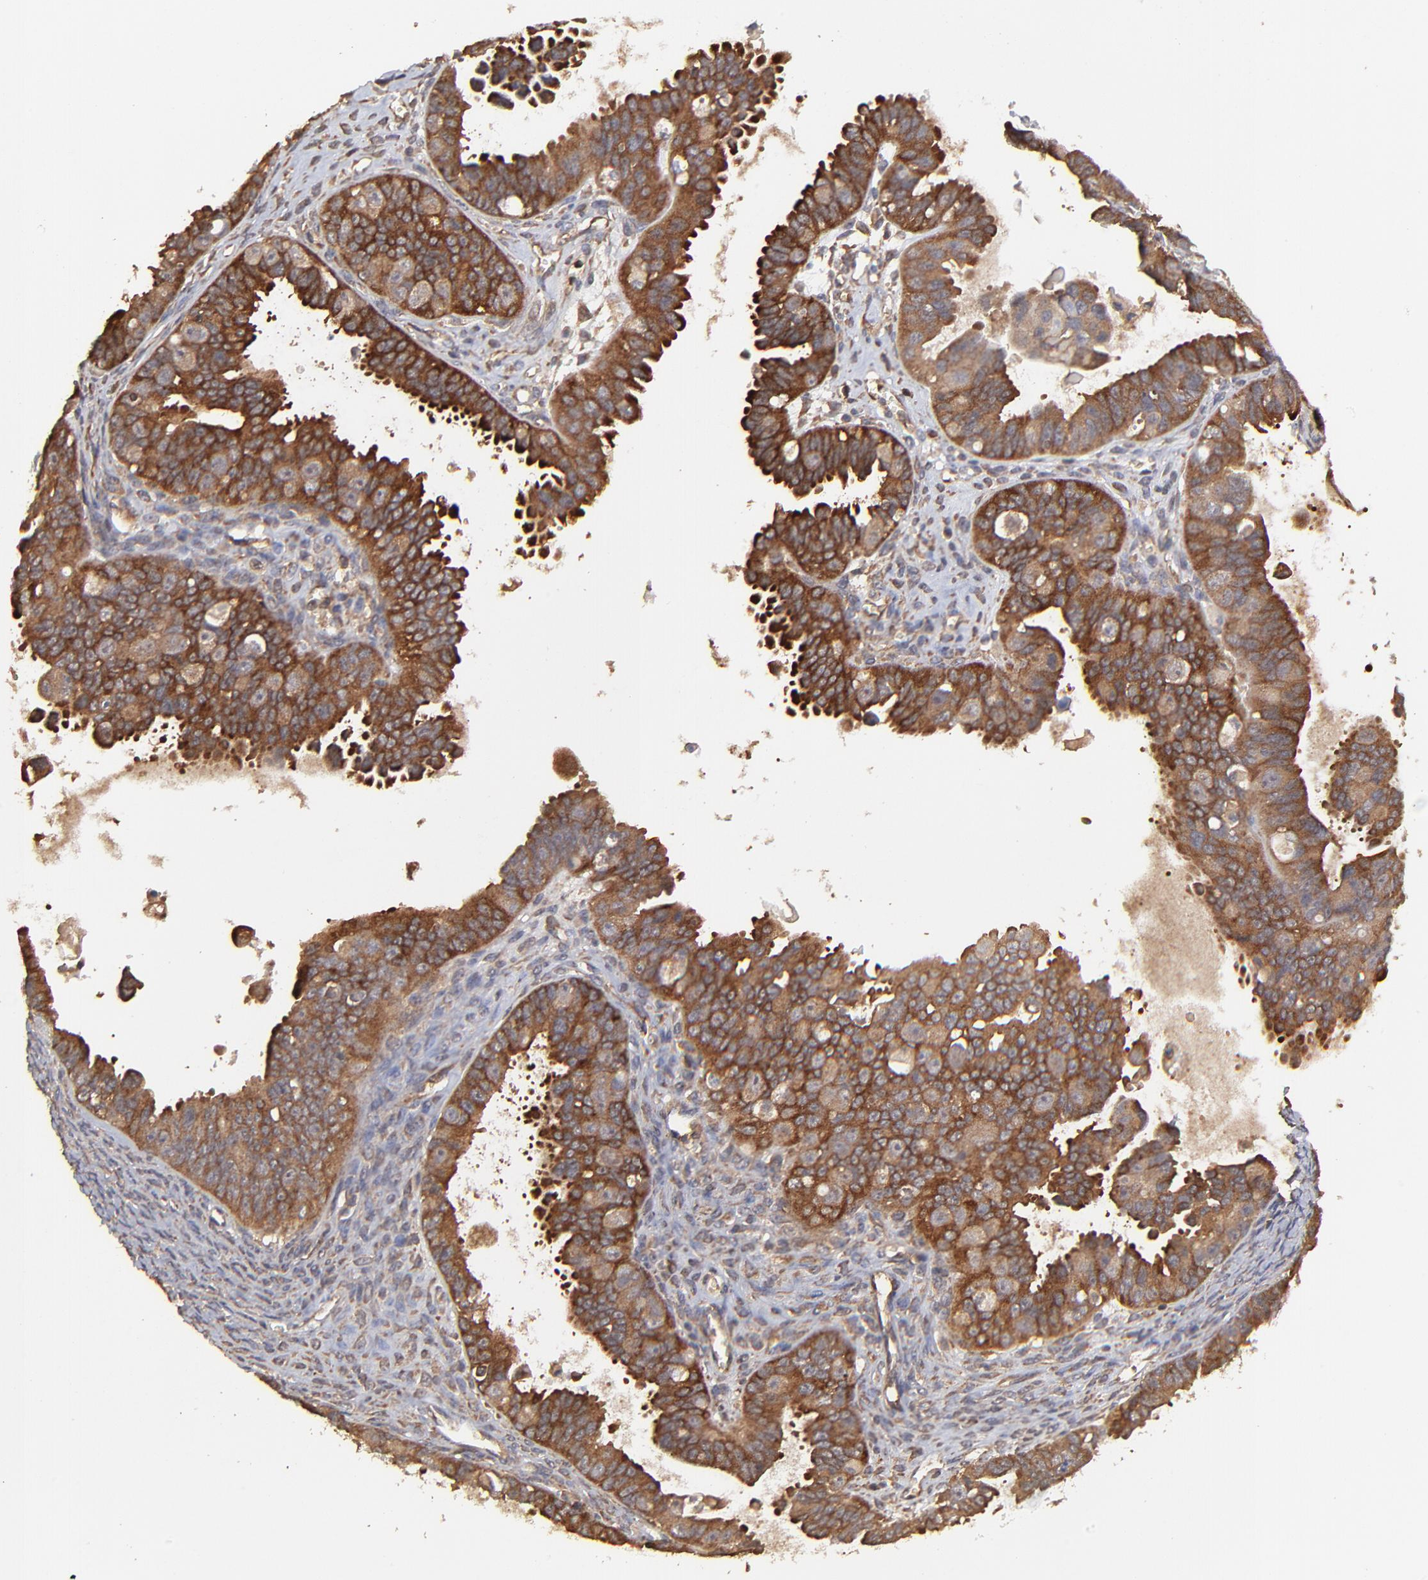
{"staining": {"intensity": "strong", "quantity": ">75%", "location": "cytoplasmic/membranous"}, "tissue": "ovarian cancer", "cell_type": "Tumor cells", "image_type": "cancer", "snomed": [{"axis": "morphology", "description": "Carcinoma, endometroid"}, {"axis": "topography", "description": "Ovary"}], "caption": "IHC staining of ovarian cancer (endometroid carcinoma), which displays high levels of strong cytoplasmic/membranous staining in about >75% of tumor cells indicating strong cytoplasmic/membranous protein staining. The staining was performed using DAB (brown) for protein detection and nuclei were counterstained in hematoxylin (blue).", "gene": "STON2", "patient": {"sex": "female", "age": 85}}